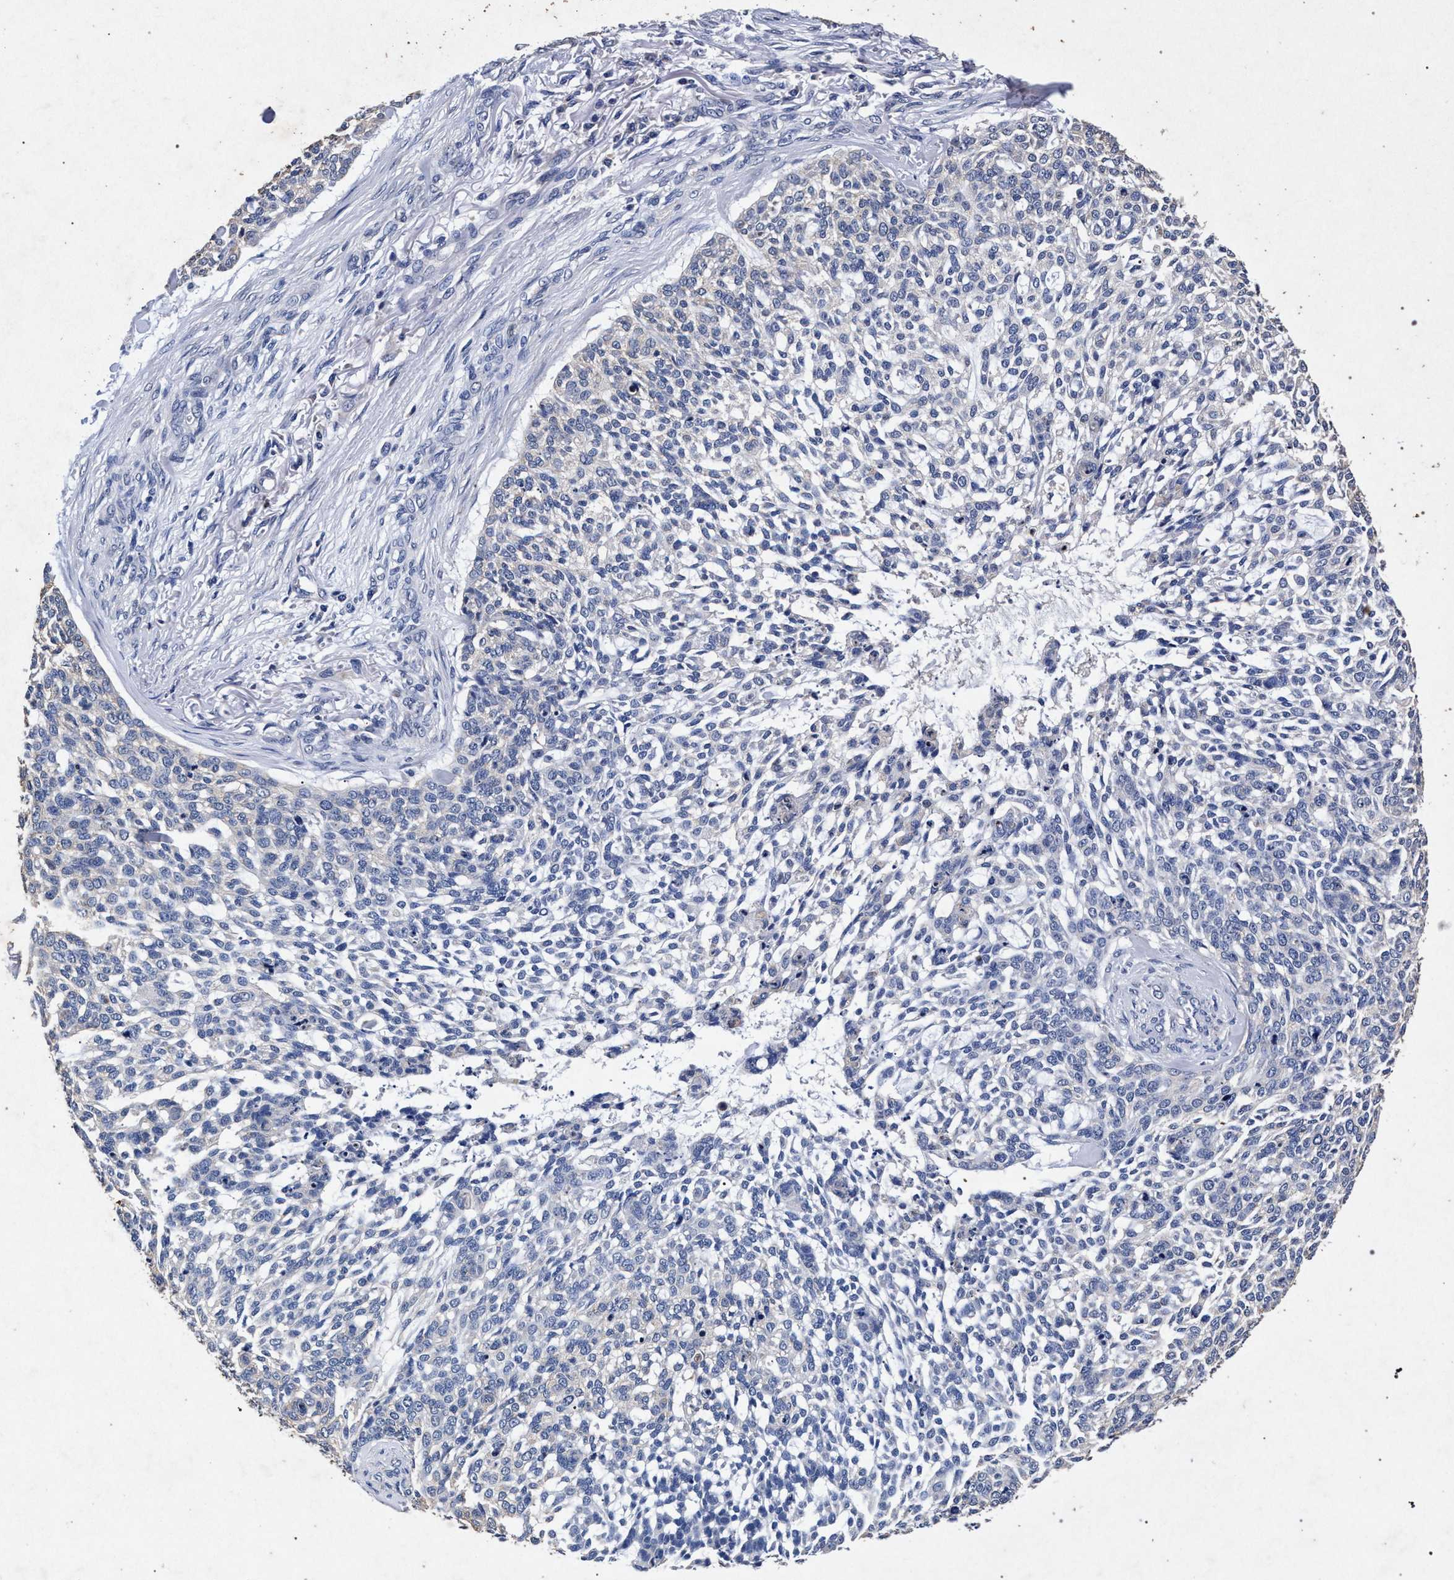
{"staining": {"intensity": "negative", "quantity": "none", "location": "none"}, "tissue": "skin cancer", "cell_type": "Tumor cells", "image_type": "cancer", "snomed": [{"axis": "morphology", "description": "Basal cell carcinoma"}, {"axis": "topography", "description": "Skin"}], "caption": "Immunohistochemistry (IHC) of skin cancer exhibits no positivity in tumor cells.", "gene": "ATP1A2", "patient": {"sex": "female", "age": 64}}